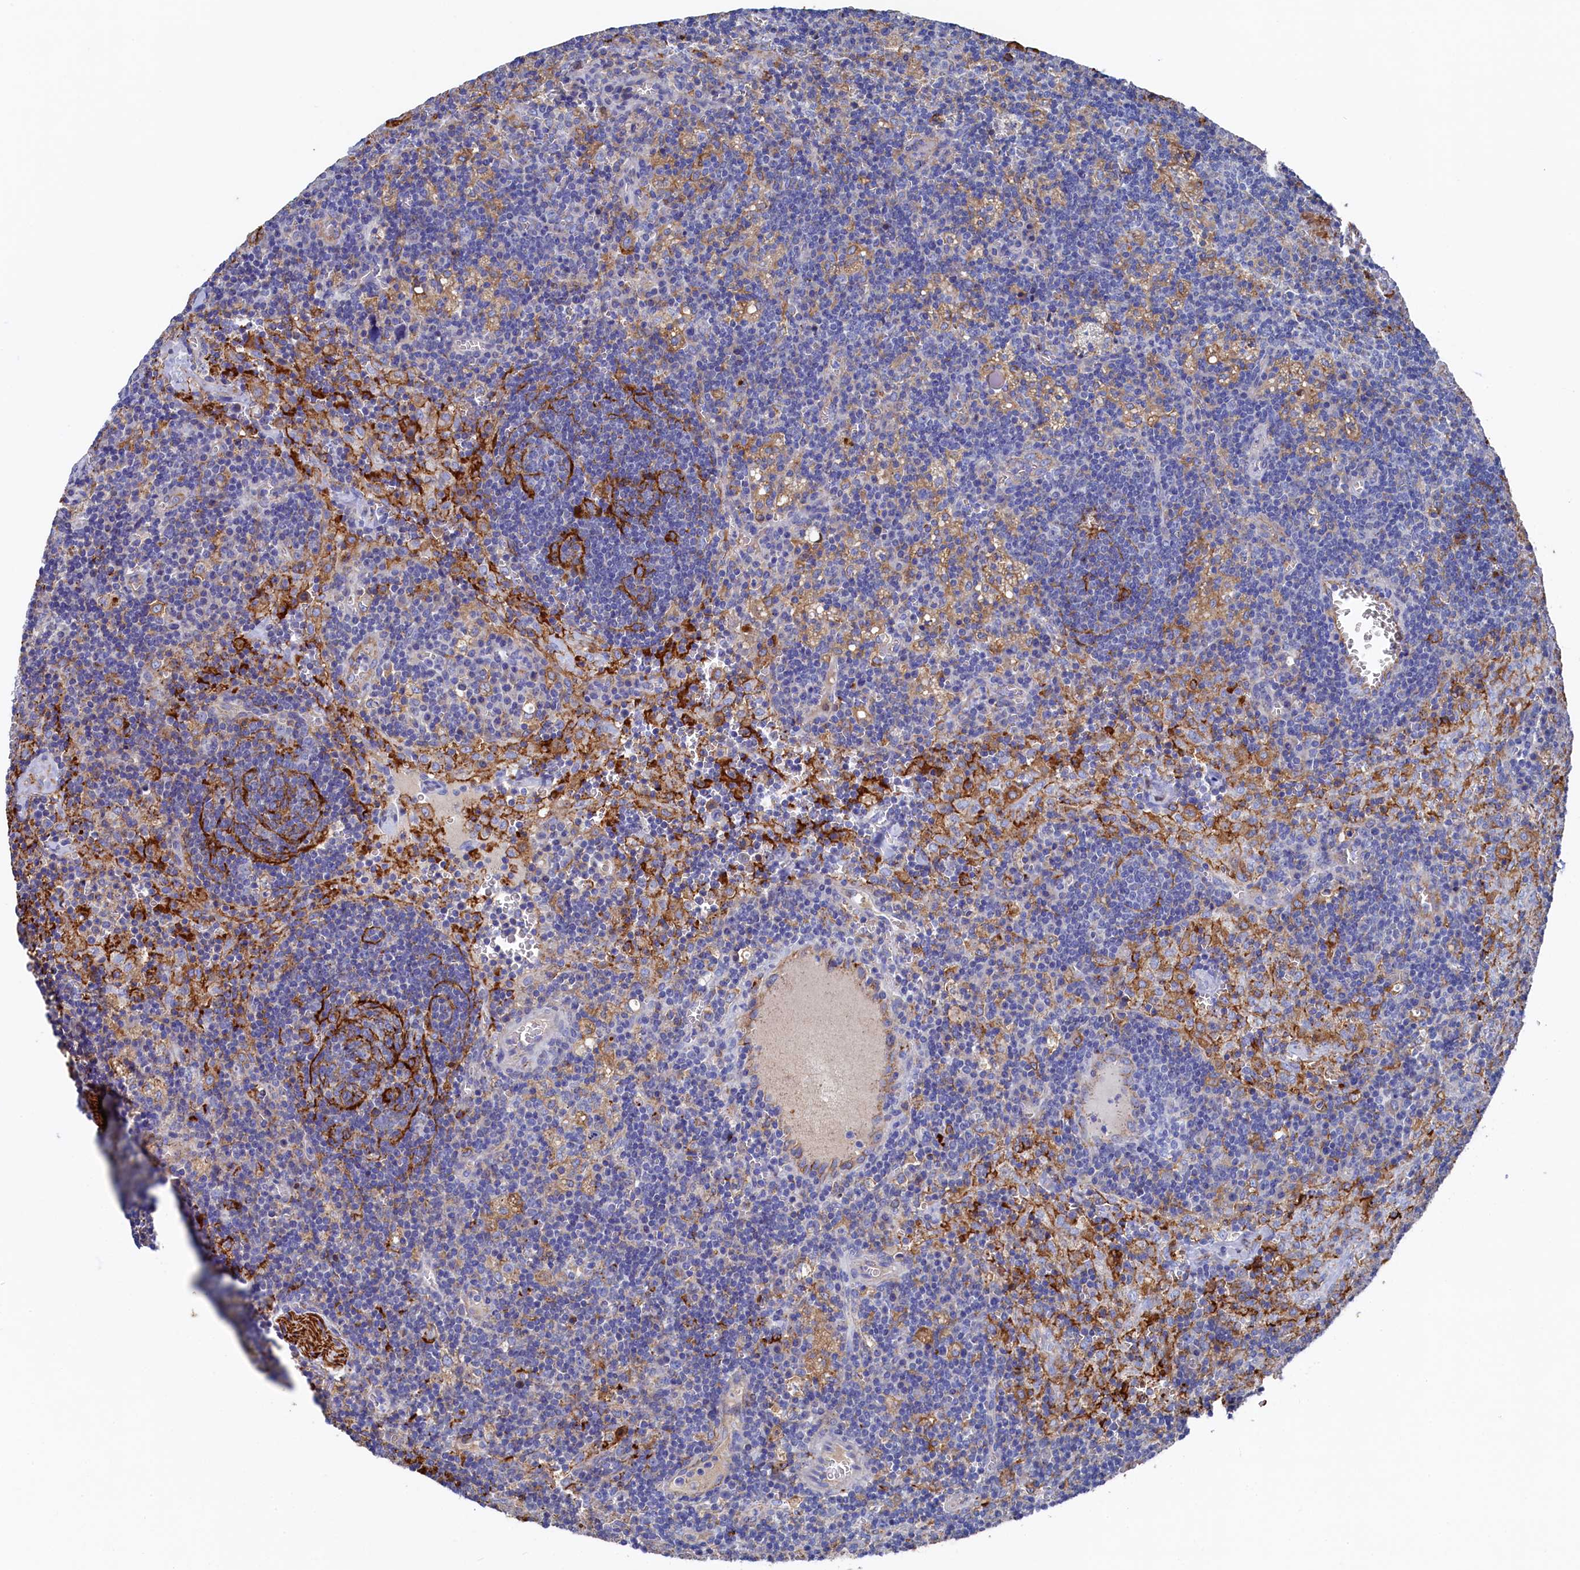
{"staining": {"intensity": "moderate", "quantity": "25%-75%", "location": "cytoplasmic/membranous"}, "tissue": "lymph node", "cell_type": "Germinal center cells", "image_type": "normal", "snomed": [{"axis": "morphology", "description": "Normal tissue, NOS"}, {"axis": "topography", "description": "Lymph node"}], "caption": "Moderate cytoplasmic/membranous expression is identified in approximately 25%-75% of germinal center cells in normal lymph node. The protein of interest is shown in brown color, while the nuclei are stained blue.", "gene": "C12orf73", "patient": {"sex": "male", "age": 58}}